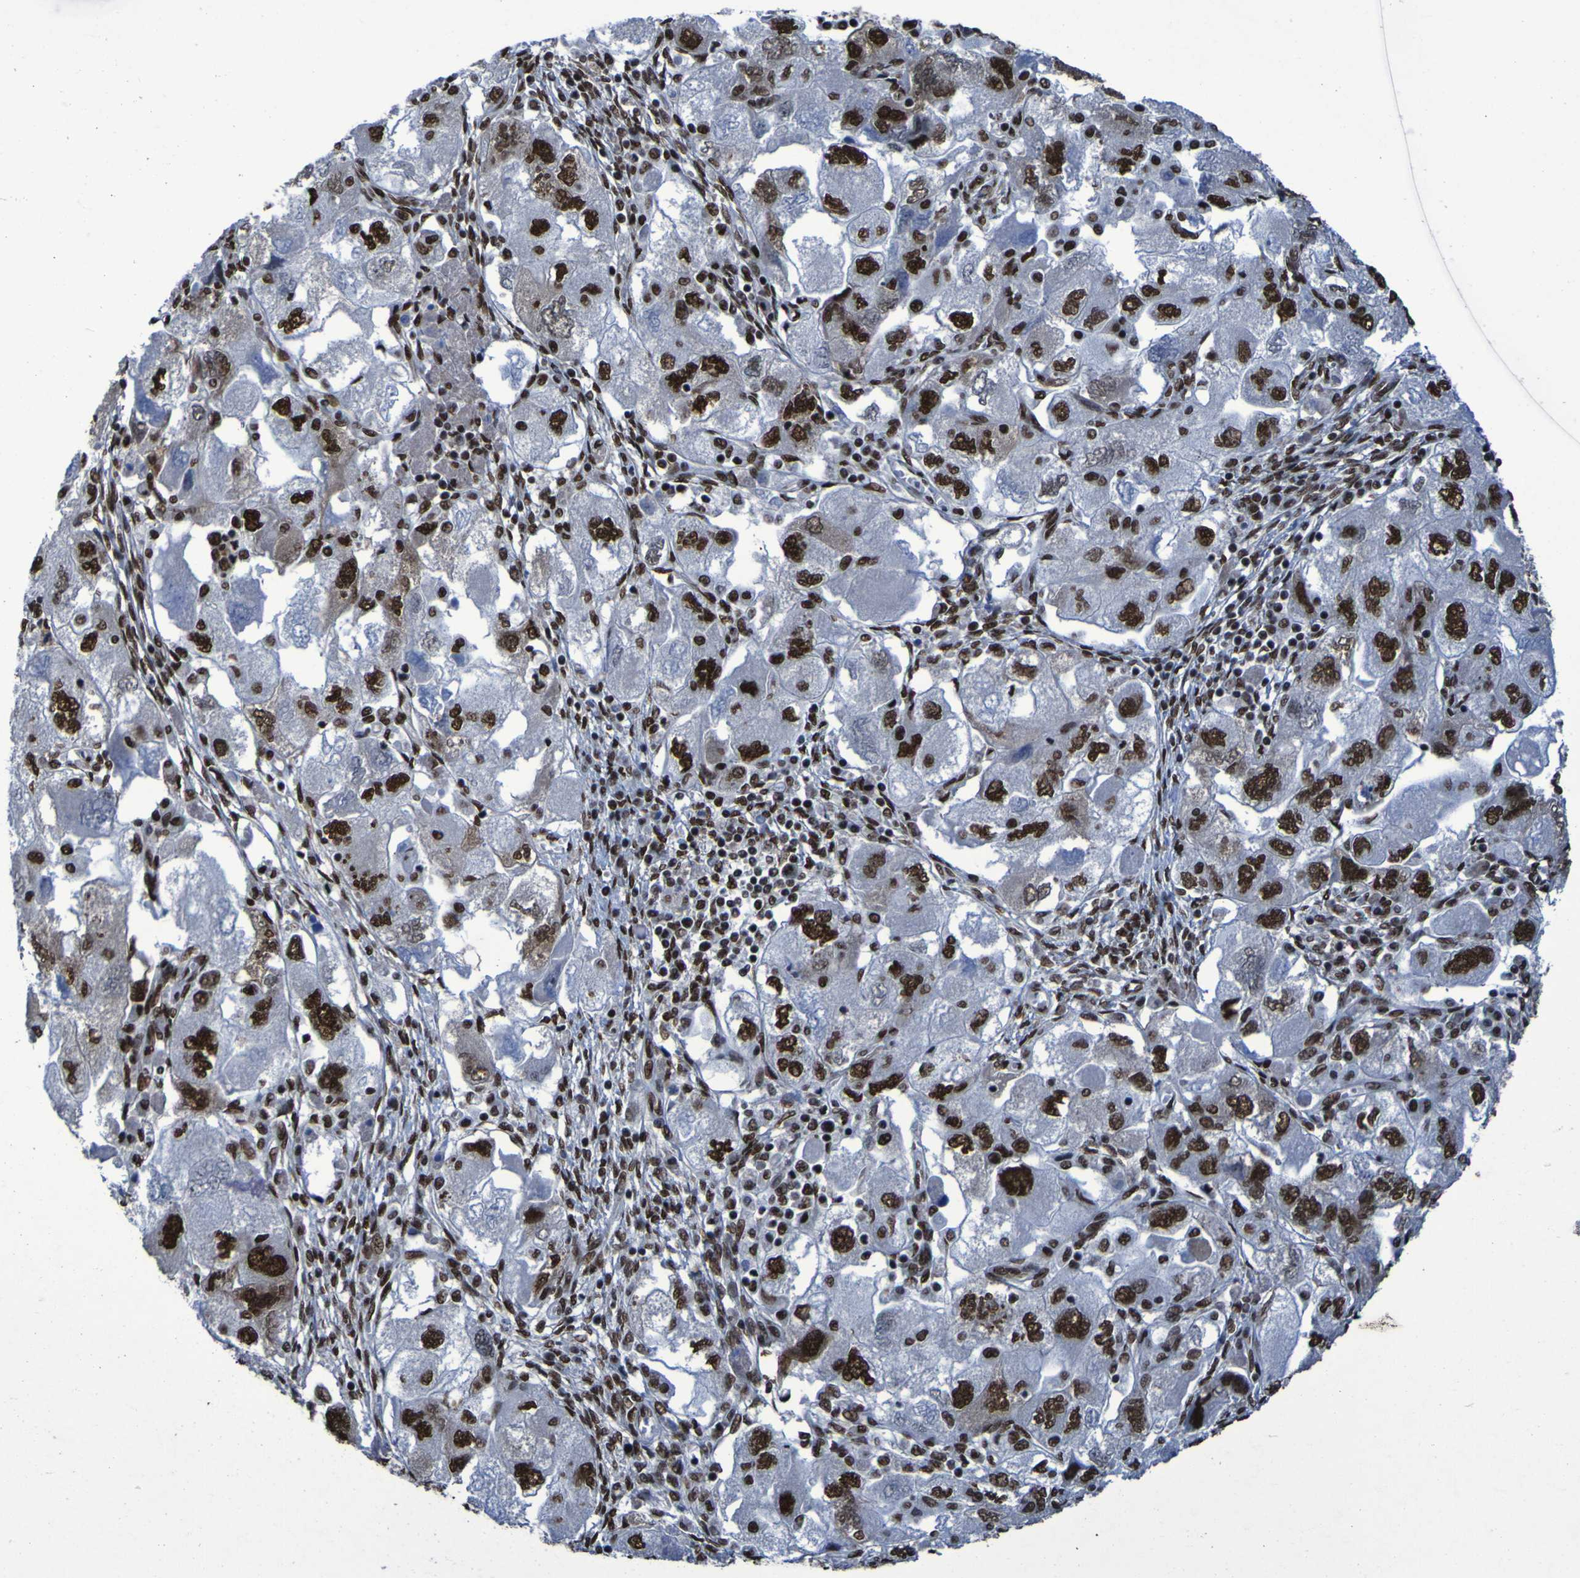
{"staining": {"intensity": "strong", "quantity": ">75%", "location": "nuclear"}, "tissue": "ovarian cancer", "cell_type": "Tumor cells", "image_type": "cancer", "snomed": [{"axis": "morphology", "description": "Carcinoma, NOS"}, {"axis": "morphology", "description": "Cystadenocarcinoma, serous, NOS"}, {"axis": "topography", "description": "Ovary"}], "caption": "Strong nuclear protein expression is seen in approximately >75% of tumor cells in ovarian cancer.", "gene": "HNRNPR", "patient": {"sex": "female", "age": 69}}